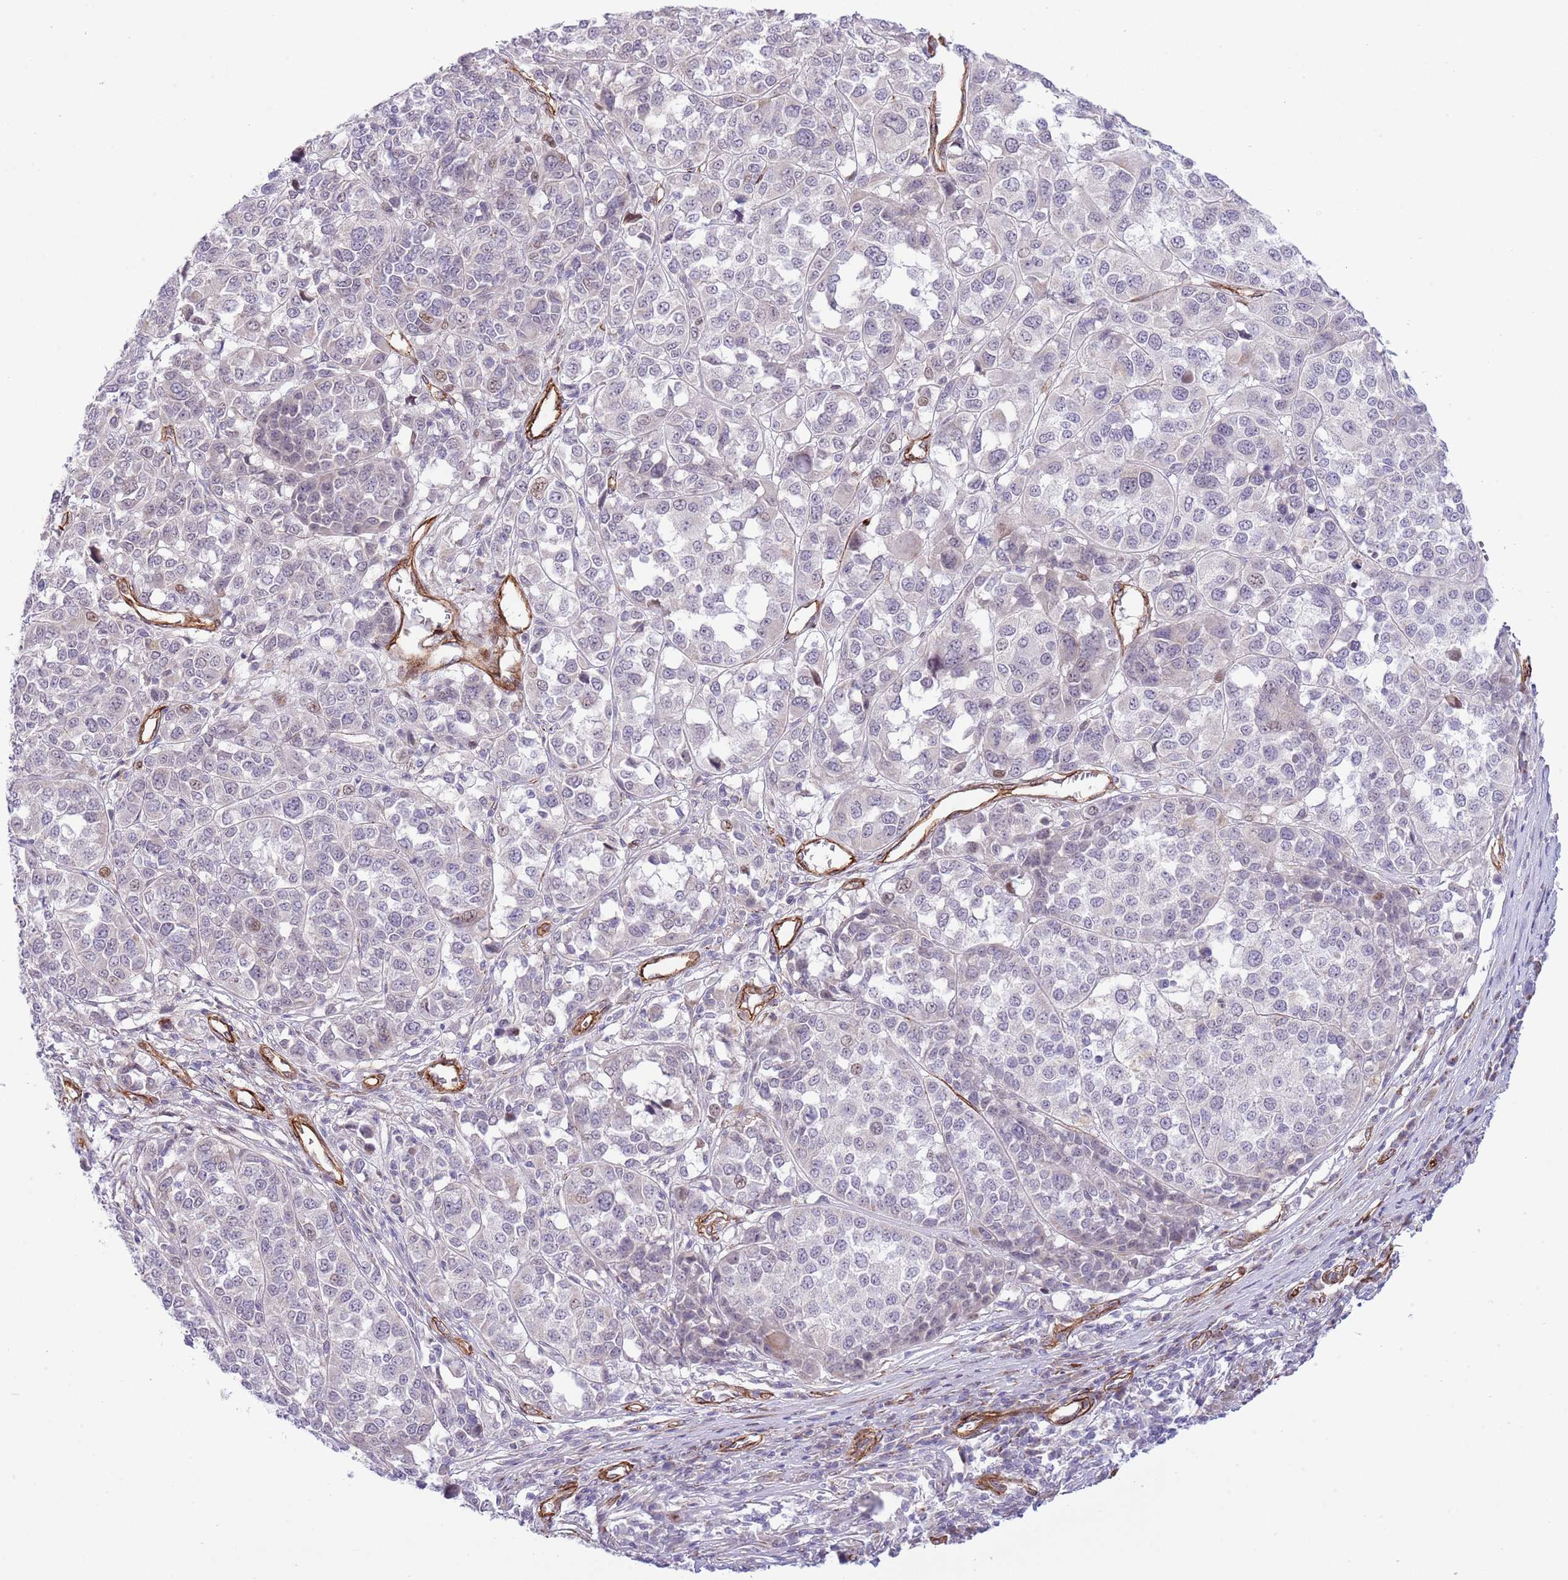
{"staining": {"intensity": "negative", "quantity": "none", "location": "none"}, "tissue": "melanoma", "cell_type": "Tumor cells", "image_type": "cancer", "snomed": [{"axis": "morphology", "description": "Malignant melanoma, Metastatic site"}, {"axis": "topography", "description": "Lymph node"}], "caption": "The image displays no staining of tumor cells in melanoma.", "gene": "NEK3", "patient": {"sex": "male", "age": 44}}